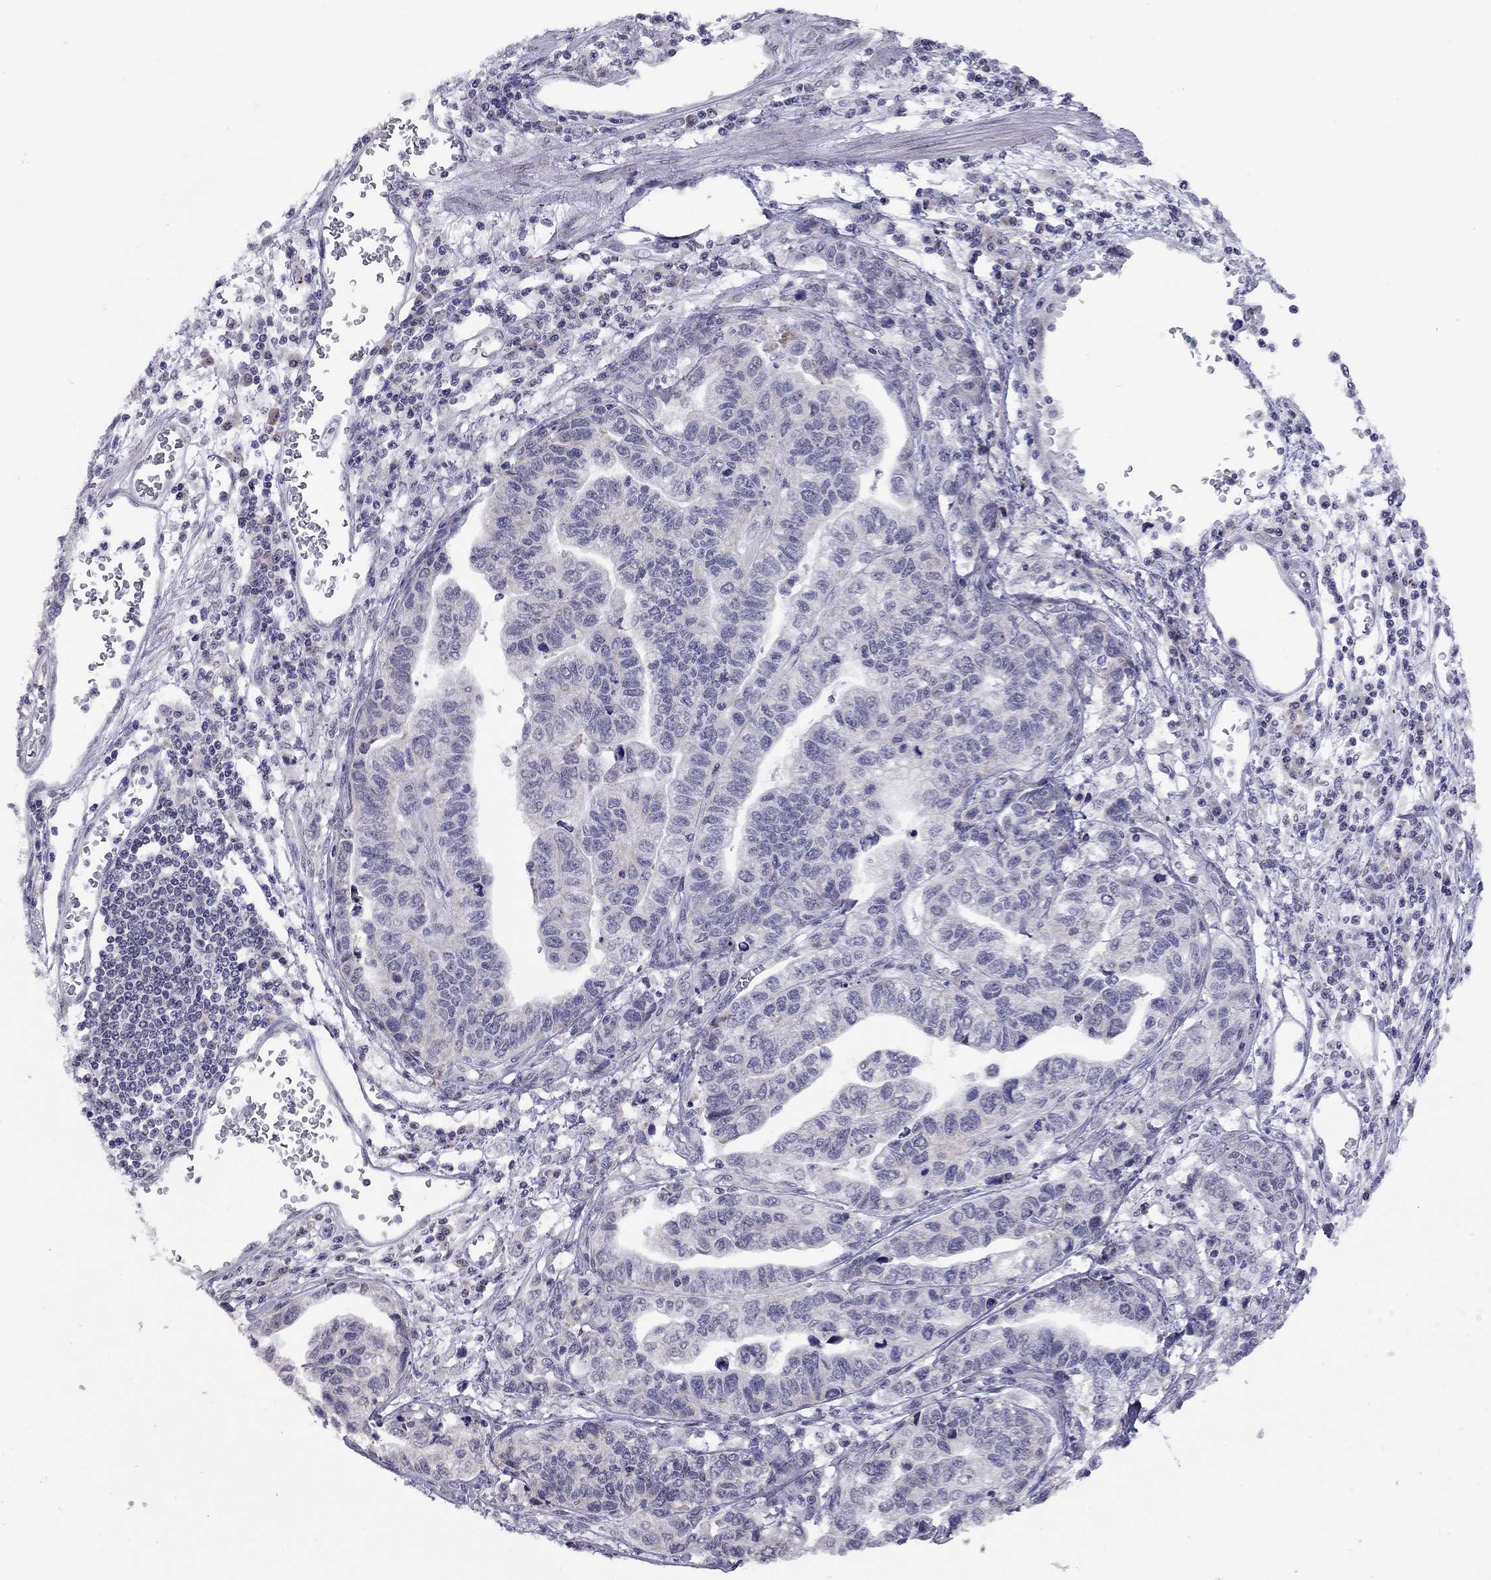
{"staining": {"intensity": "negative", "quantity": "none", "location": "none"}, "tissue": "stomach cancer", "cell_type": "Tumor cells", "image_type": "cancer", "snomed": [{"axis": "morphology", "description": "Adenocarcinoma, NOS"}, {"axis": "topography", "description": "Stomach, upper"}], "caption": "Tumor cells are negative for brown protein staining in stomach cancer (adenocarcinoma).", "gene": "HES5", "patient": {"sex": "female", "age": 67}}